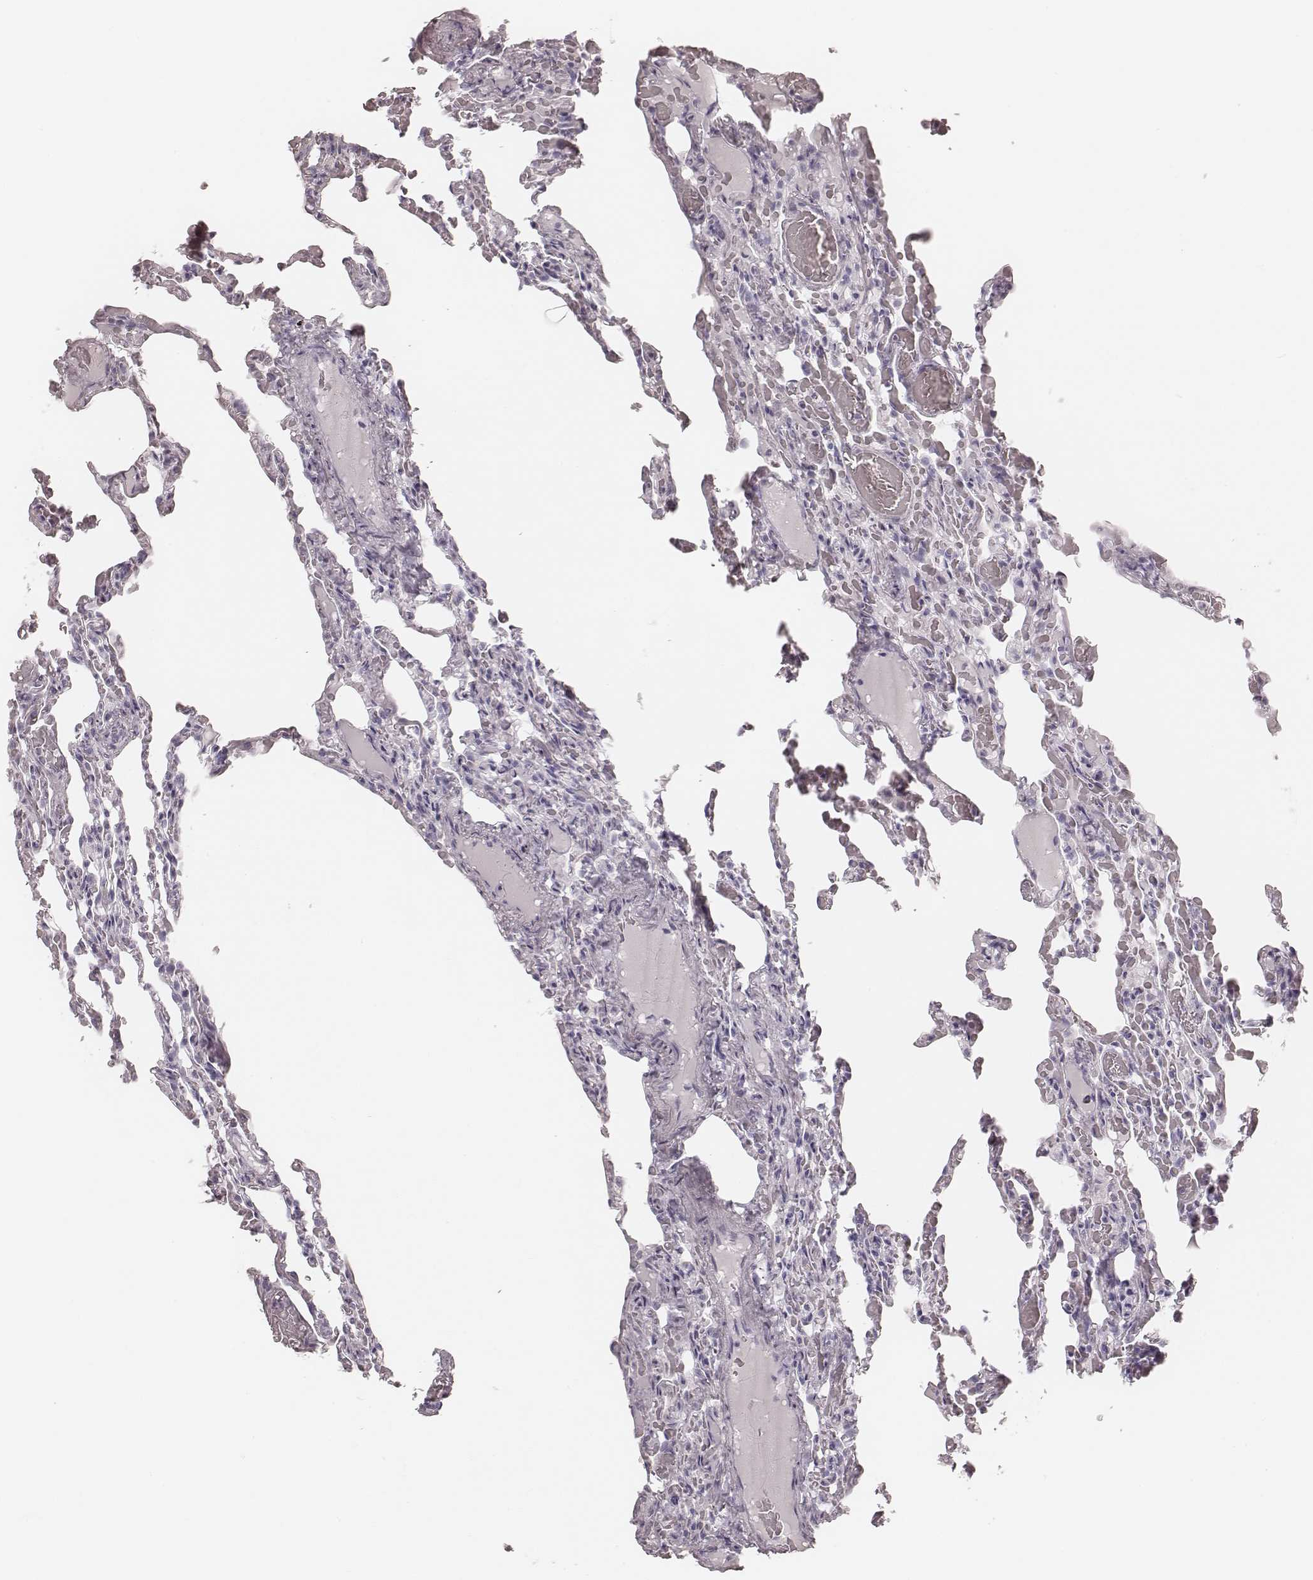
{"staining": {"intensity": "negative", "quantity": "none", "location": "none"}, "tissue": "lung", "cell_type": "Alveolar cells", "image_type": "normal", "snomed": [{"axis": "morphology", "description": "Normal tissue, NOS"}, {"axis": "topography", "description": "Lung"}], "caption": "DAB immunohistochemical staining of normal lung exhibits no significant expression in alveolar cells. Nuclei are stained in blue.", "gene": "KRT82", "patient": {"sex": "female", "age": 43}}